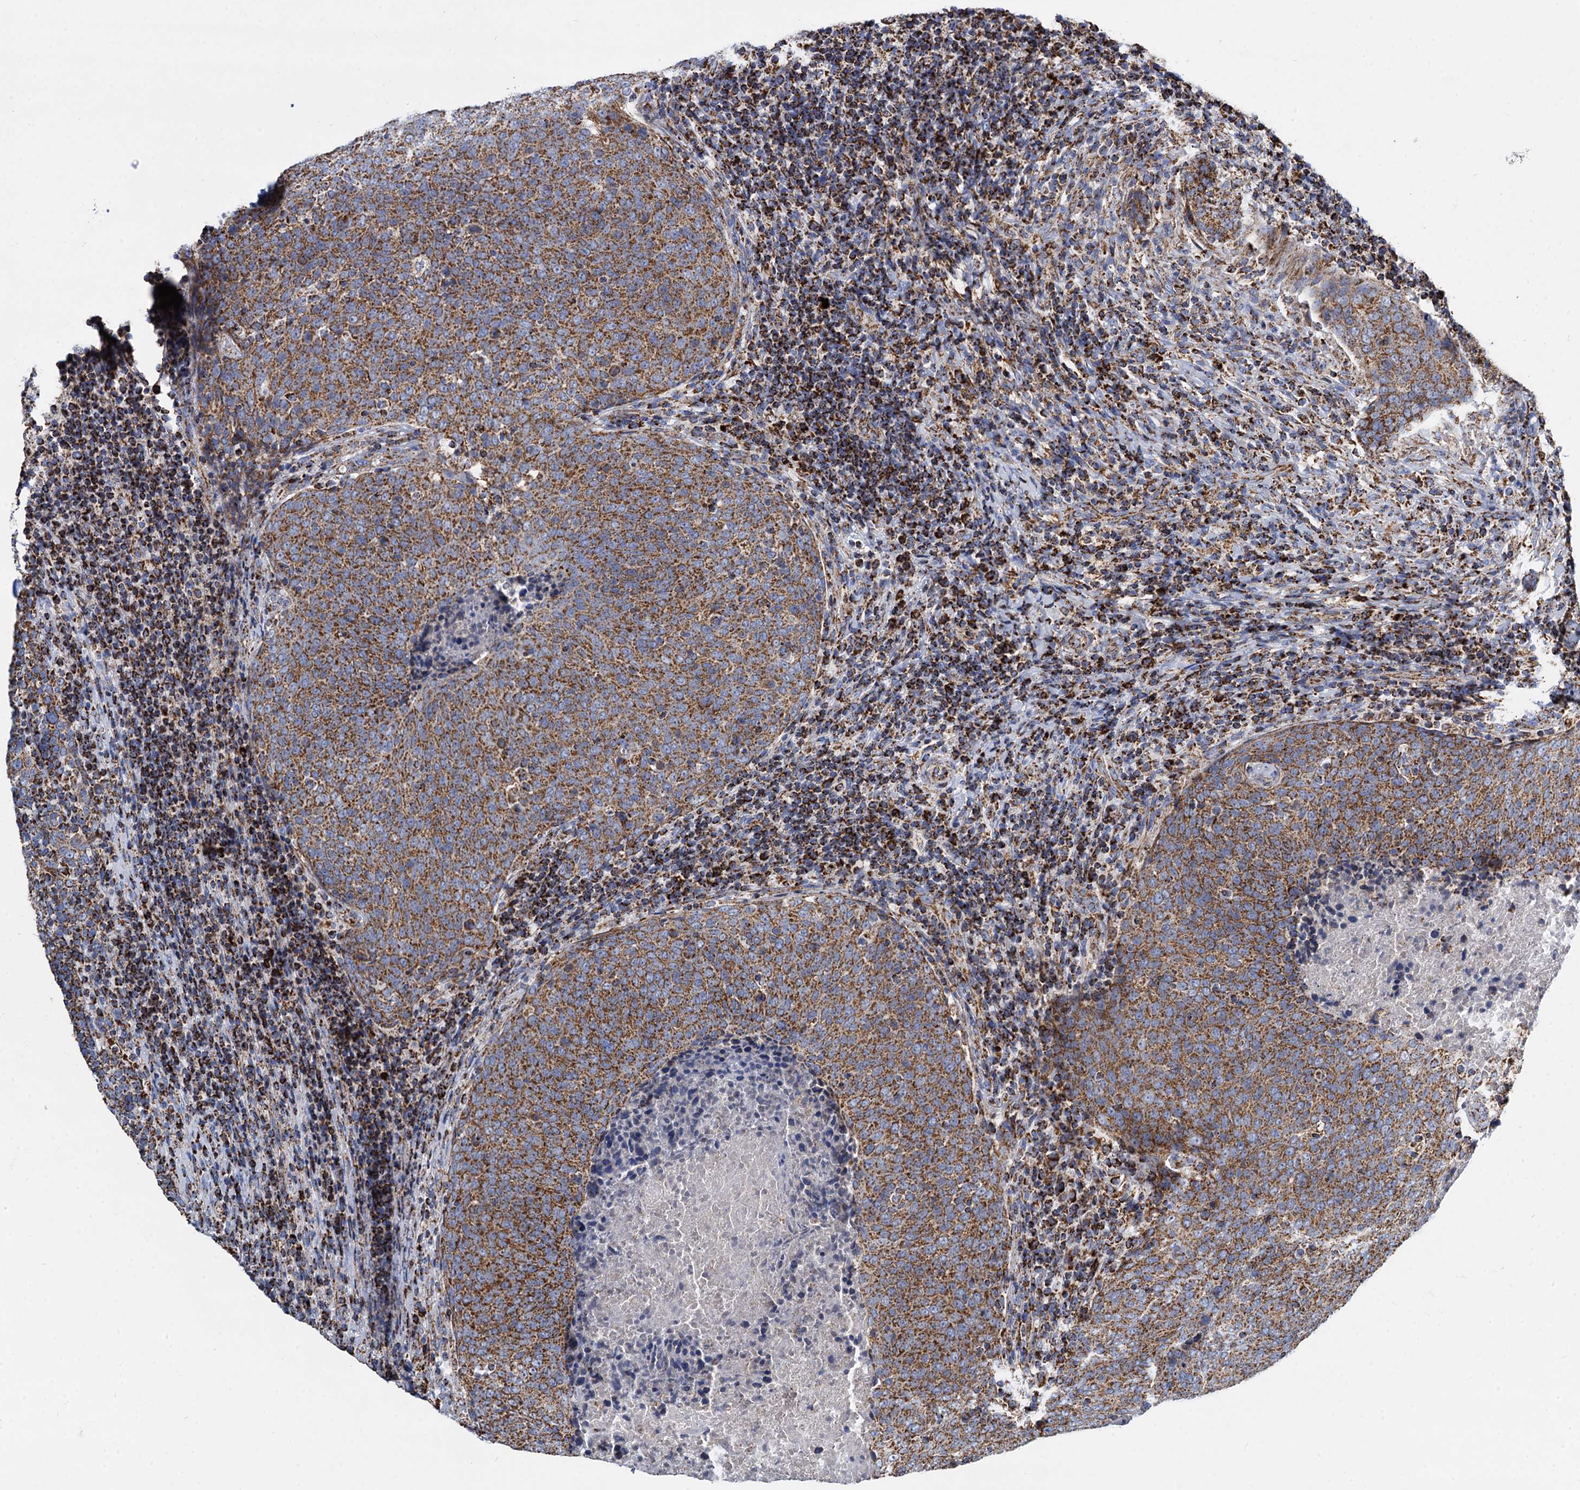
{"staining": {"intensity": "strong", "quantity": ">75%", "location": "cytoplasmic/membranous"}, "tissue": "head and neck cancer", "cell_type": "Tumor cells", "image_type": "cancer", "snomed": [{"axis": "morphology", "description": "Squamous cell carcinoma, NOS"}, {"axis": "morphology", "description": "Squamous cell carcinoma, metastatic, NOS"}, {"axis": "topography", "description": "Lymph node"}, {"axis": "topography", "description": "Head-Neck"}], "caption": "Head and neck squamous cell carcinoma stained for a protein (brown) demonstrates strong cytoplasmic/membranous positive expression in about >75% of tumor cells.", "gene": "TIMM10", "patient": {"sex": "male", "age": 62}}